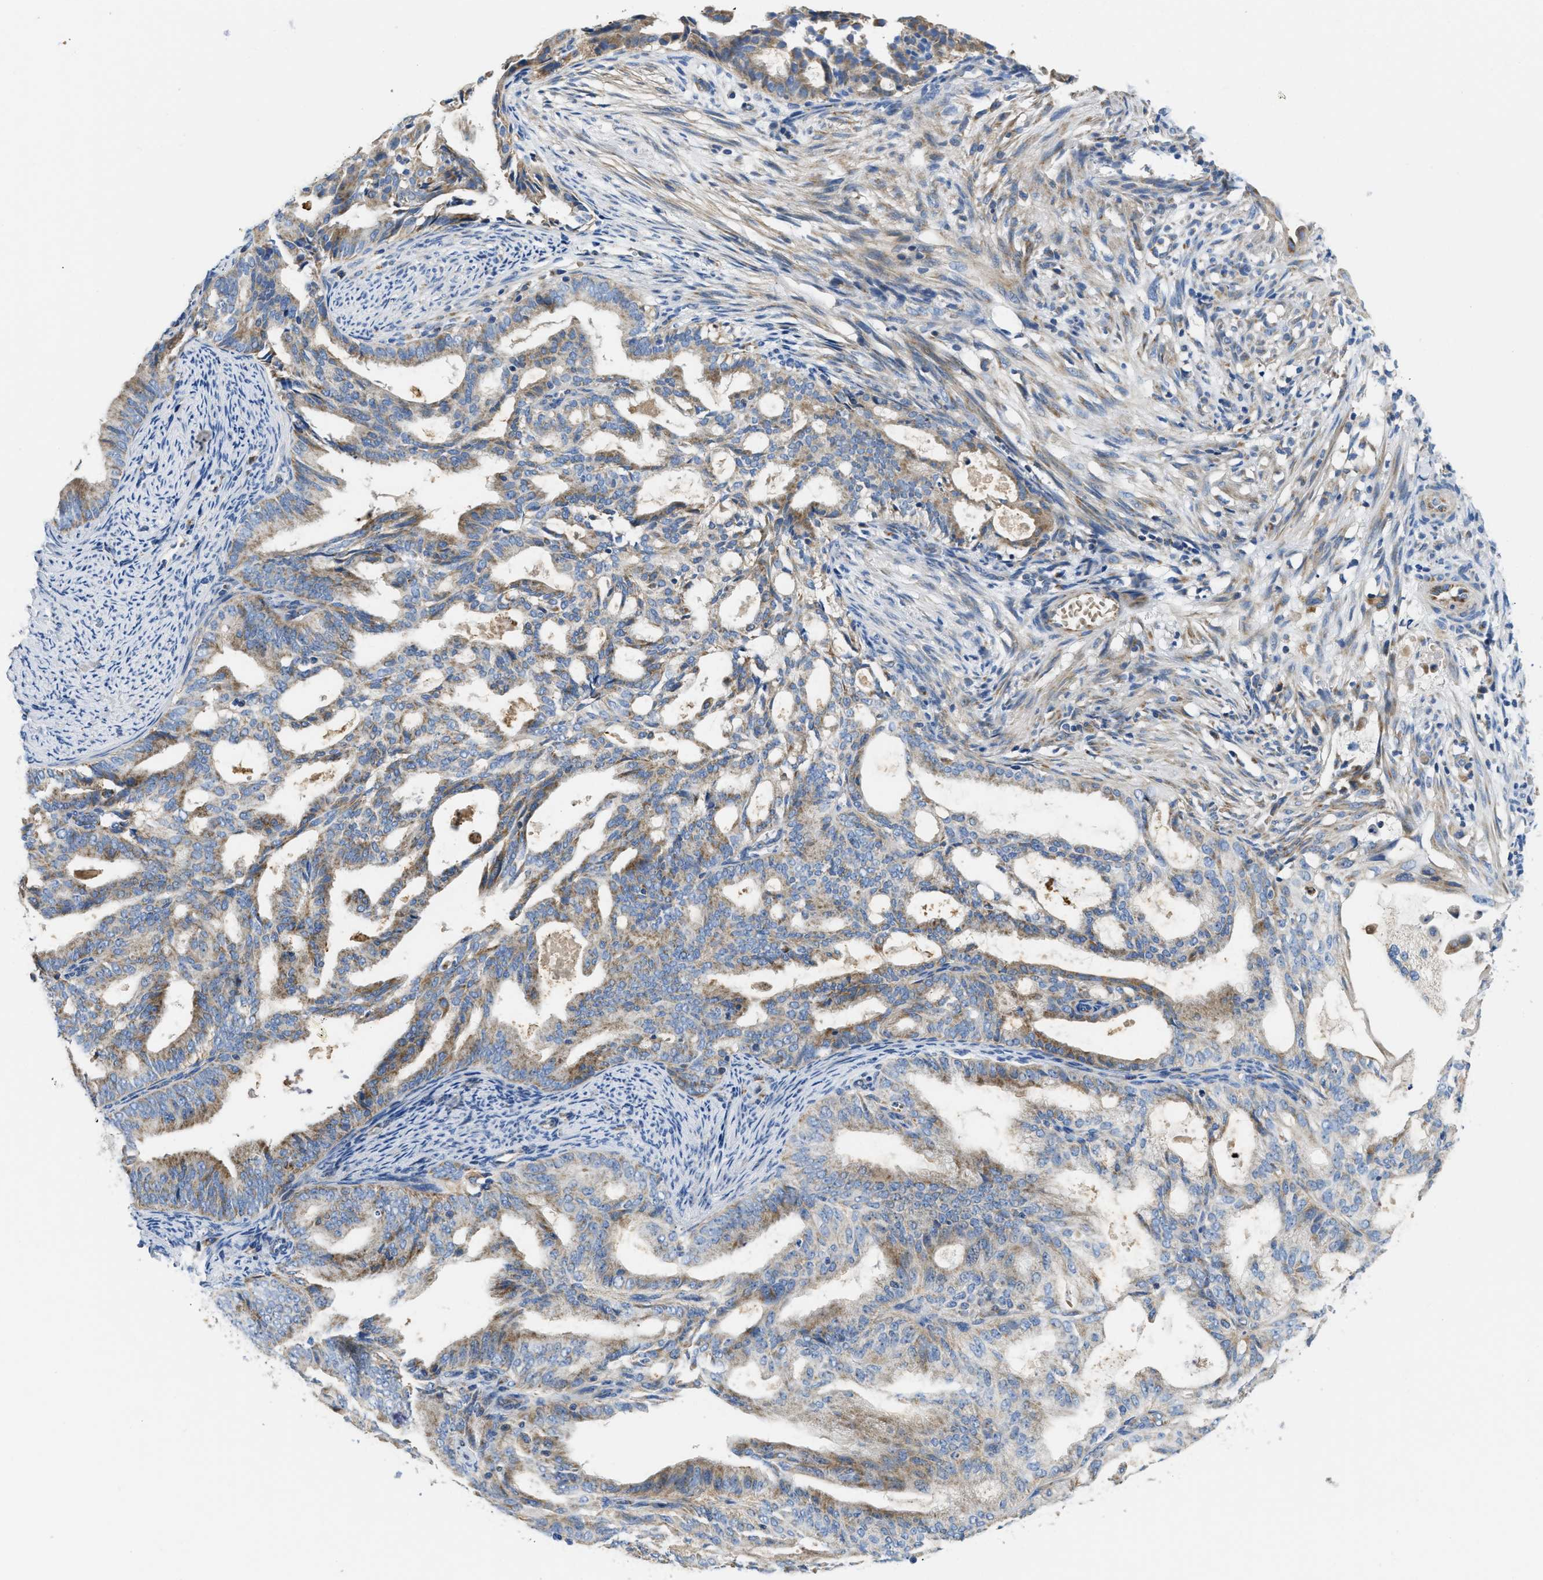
{"staining": {"intensity": "moderate", "quantity": "25%-75%", "location": "cytoplasmic/membranous"}, "tissue": "endometrial cancer", "cell_type": "Tumor cells", "image_type": "cancer", "snomed": [{"axis": "morphology", "description": "Adenocarcinoma, NOS"}, {"axis": "topography", "description": "Endometrium"}], "caption": "This micrograph shows immunohistochemistry (IHC) staining of endometrial cancer (adenocarcinoma), with medium moderate cytoplasmic/membranous positivity in about 25%-75% of tumor cells.", "gene": "SLC25A13", "patient": {"sex": "female", "age": 58}}